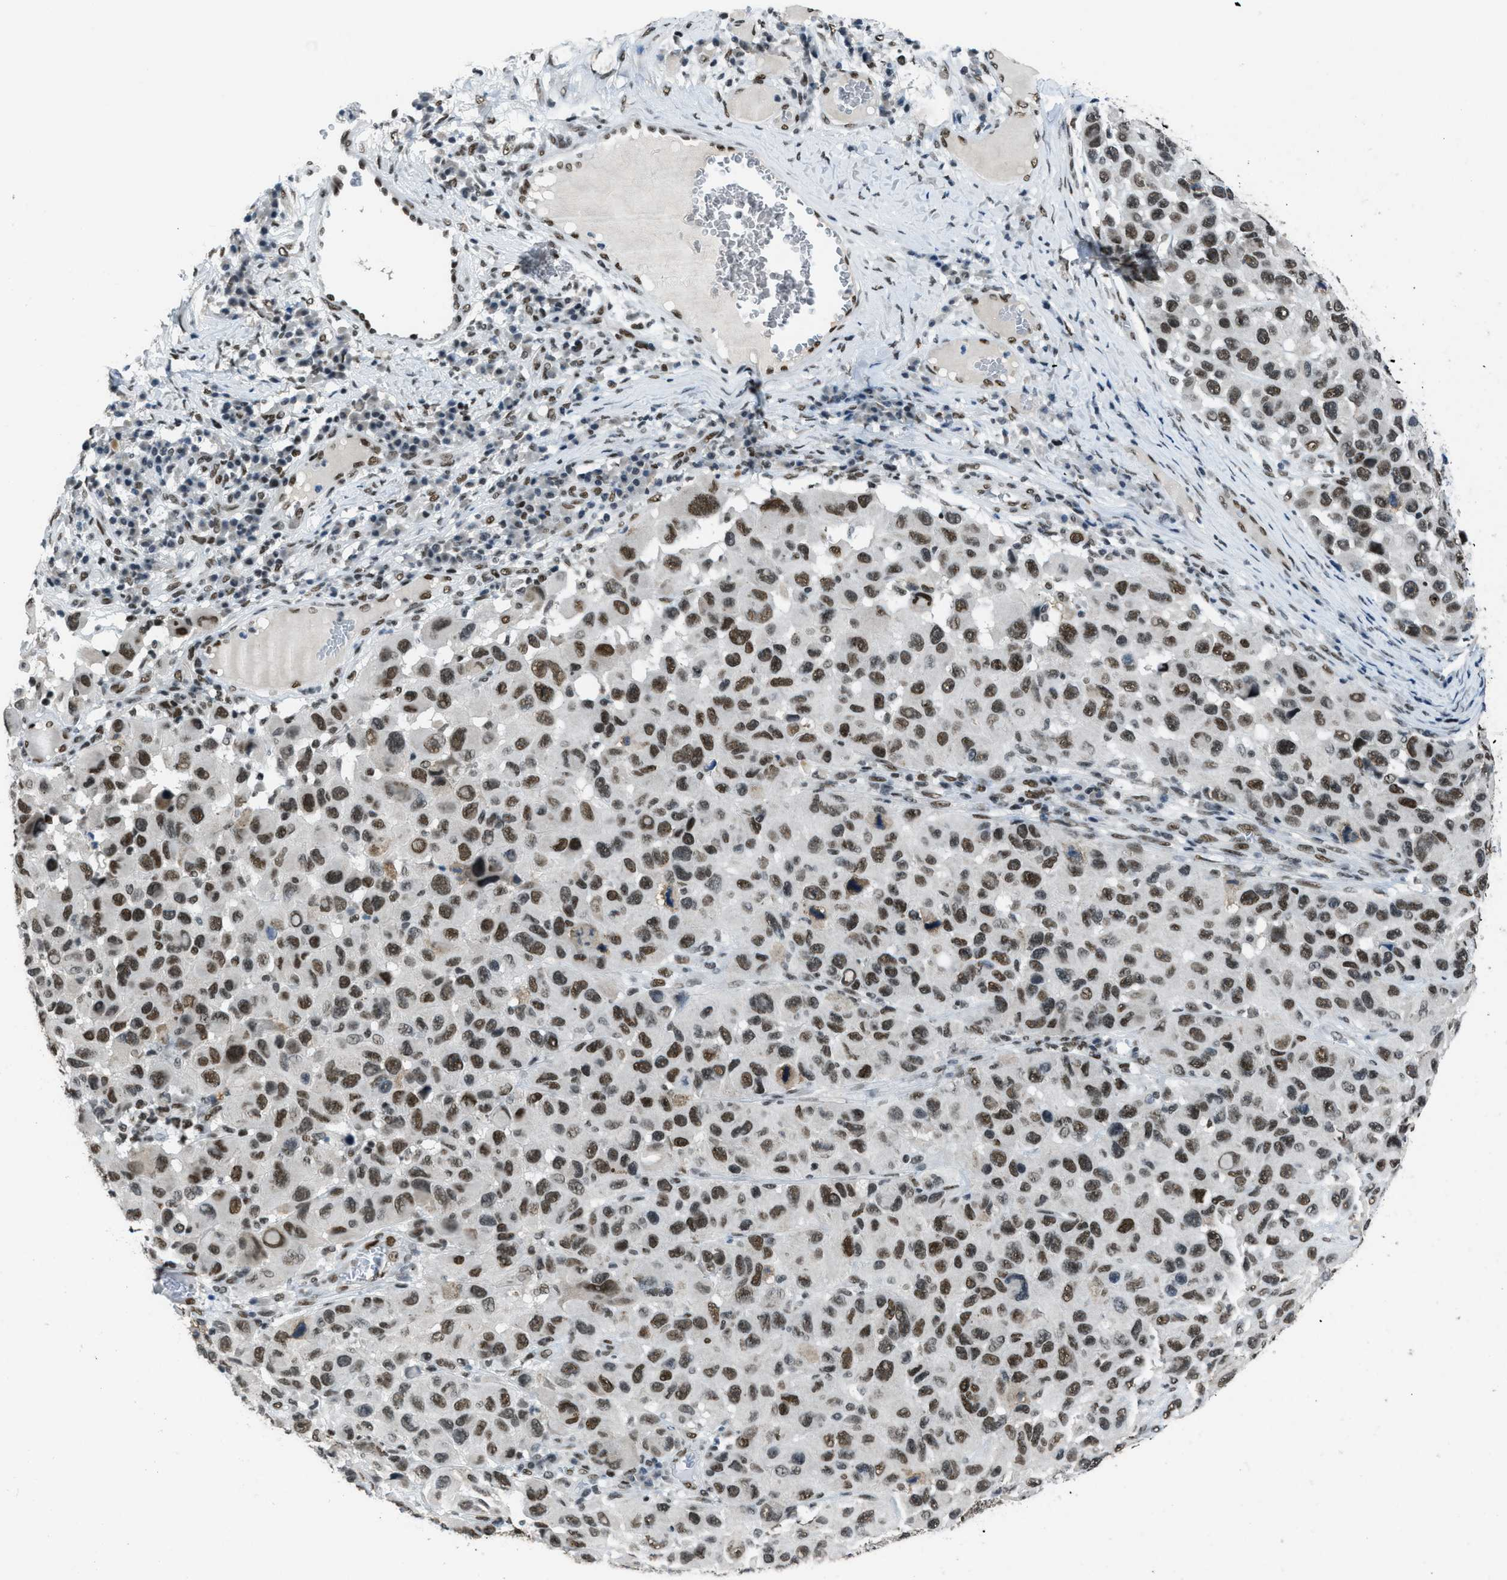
{"staining": {"intensity": "moderate", "quantity": ">75%", "location": "nuclear"}, "tissue": "melanoma", "cell_type": "Tumor cells", "image_type": "cancer", "snomed": [{"axis": "morphology", "description": "Malignant melanoma, NOS"}, {"axis": "topography", "description": "Skin"}], "caption": "Tumor cells show moderate nuclear staining in about >75% of cells in melanoma. The protein is shown in brown color, while the nuclei are stained blue.", "gene": "GATAD2B", "patient": {"sex": "male", "age": 53}}